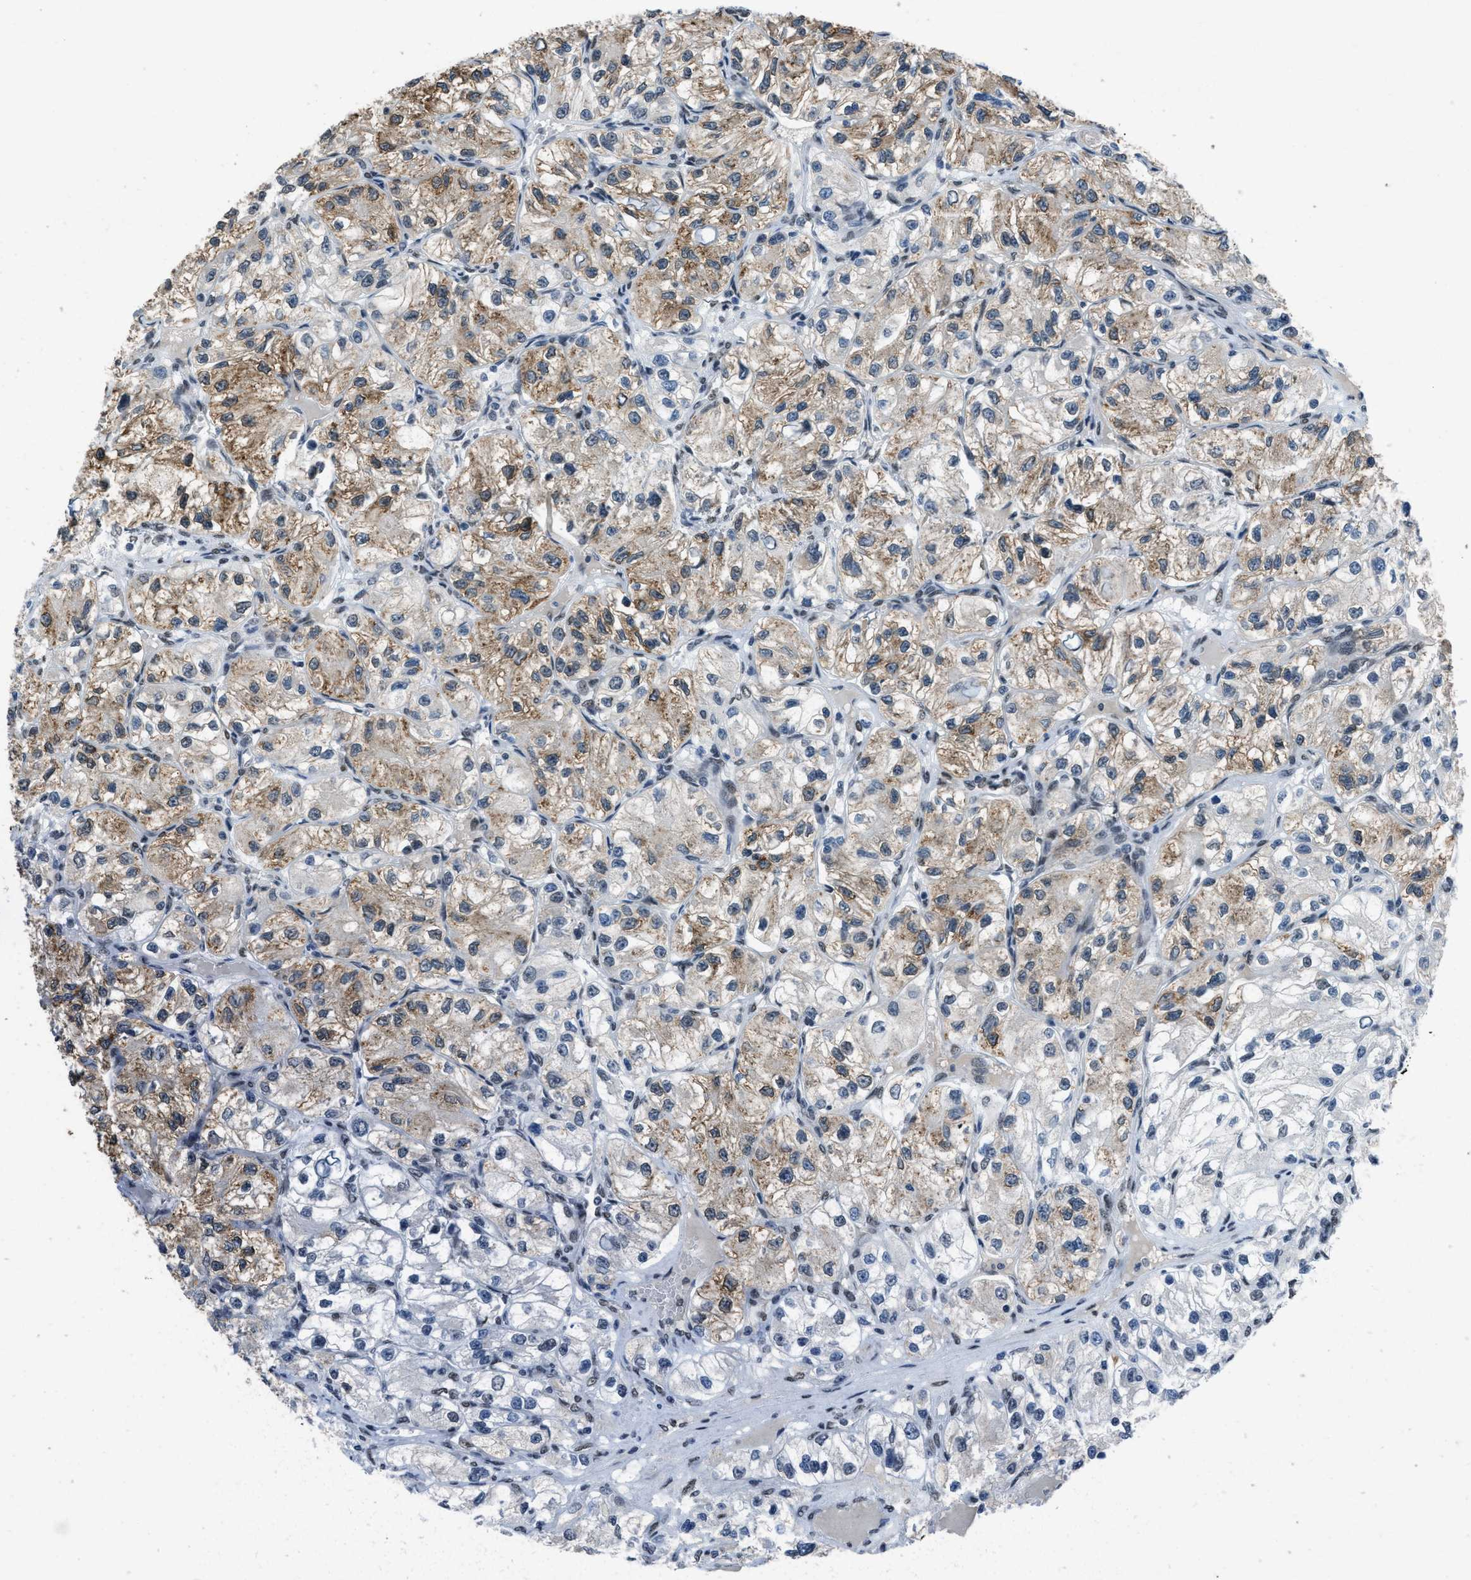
{"staining": {"intensity": "moderate", "quantity": ">75%", "location": "cytoplasmic/membranous,nuclear"}, "tissue": "renal cancer", "cell_type": "Tumor cells", "image_type": "cancer", "snomed": [{"axis": "morphology", "description": "Adenocarcinoma, NOS"}, {"axis": "topography", "description": "Kidney"}], "caption": "Protein staining of renal adenocarcinoma tissue shows moderate cytoplasmic/membranous and nuclear positivity in approximately >75% of tumor cells.", "gene": "GATAD2B", "patient": {"sex": "female", "age": 57}}